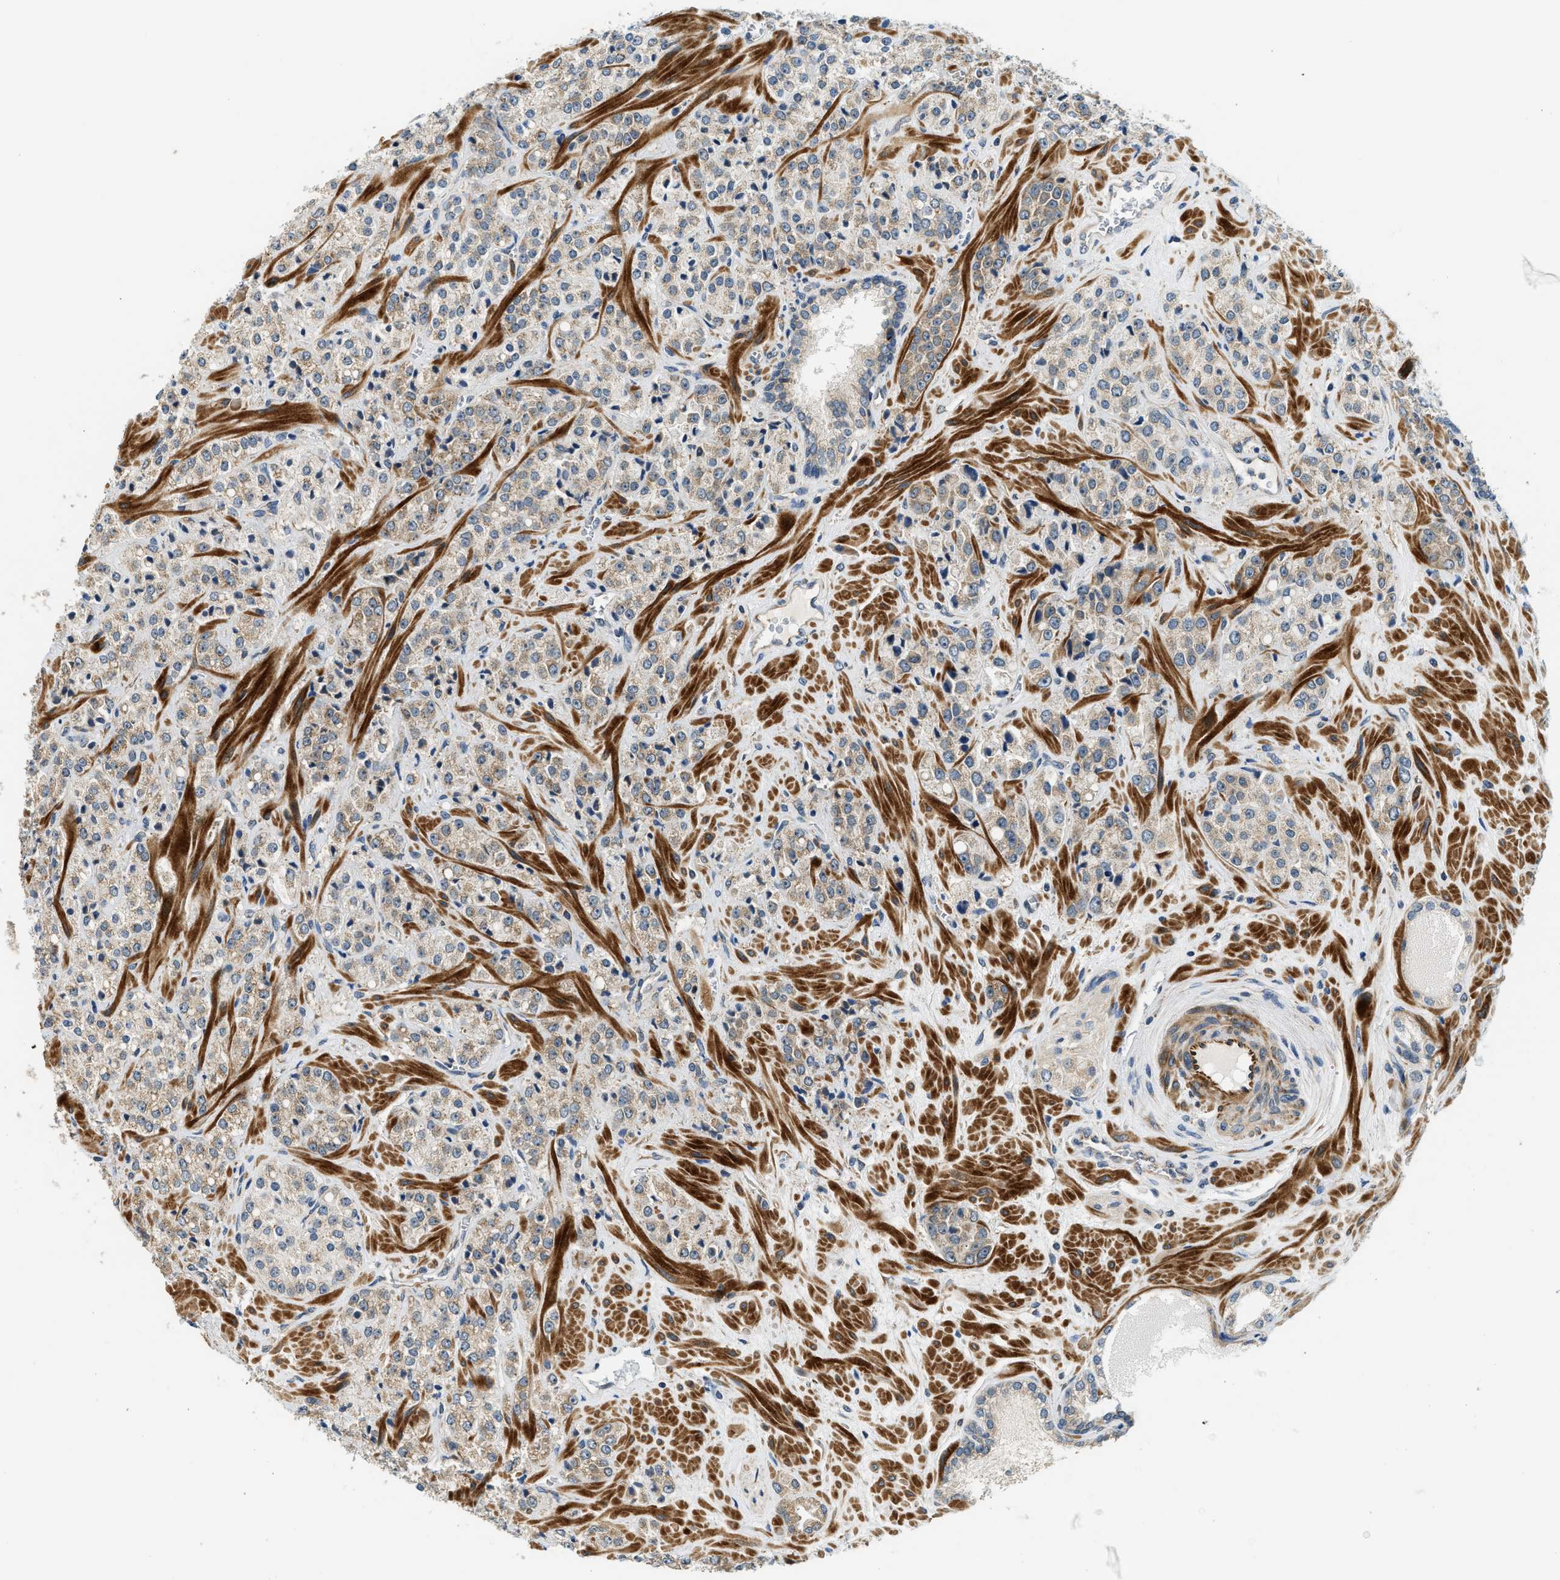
{"staining": {"intensity": "moderate", "quantity": "25%-75%", "location": "cytoplasmic/membranous"}, "tissue": "prostate cancer", "cell_type": "Tumor cells", "image_type": "cancer", "snomed": [{"axis": "morphology", "description": "Adenocarcinoma, High grade"}, {"axis": "topography", "description": "Prostate"}], "caption": "An immunohistochemistry photomicrograph of tumor tissue is shown. Protein staining in brown highlights moderate cytoplasmic/membranous positivity in prostate adenocarcinoma (high-grade) within tumor cells.", "gene": "ALOX12", "patient": {"sex": "male", "age": 64}}